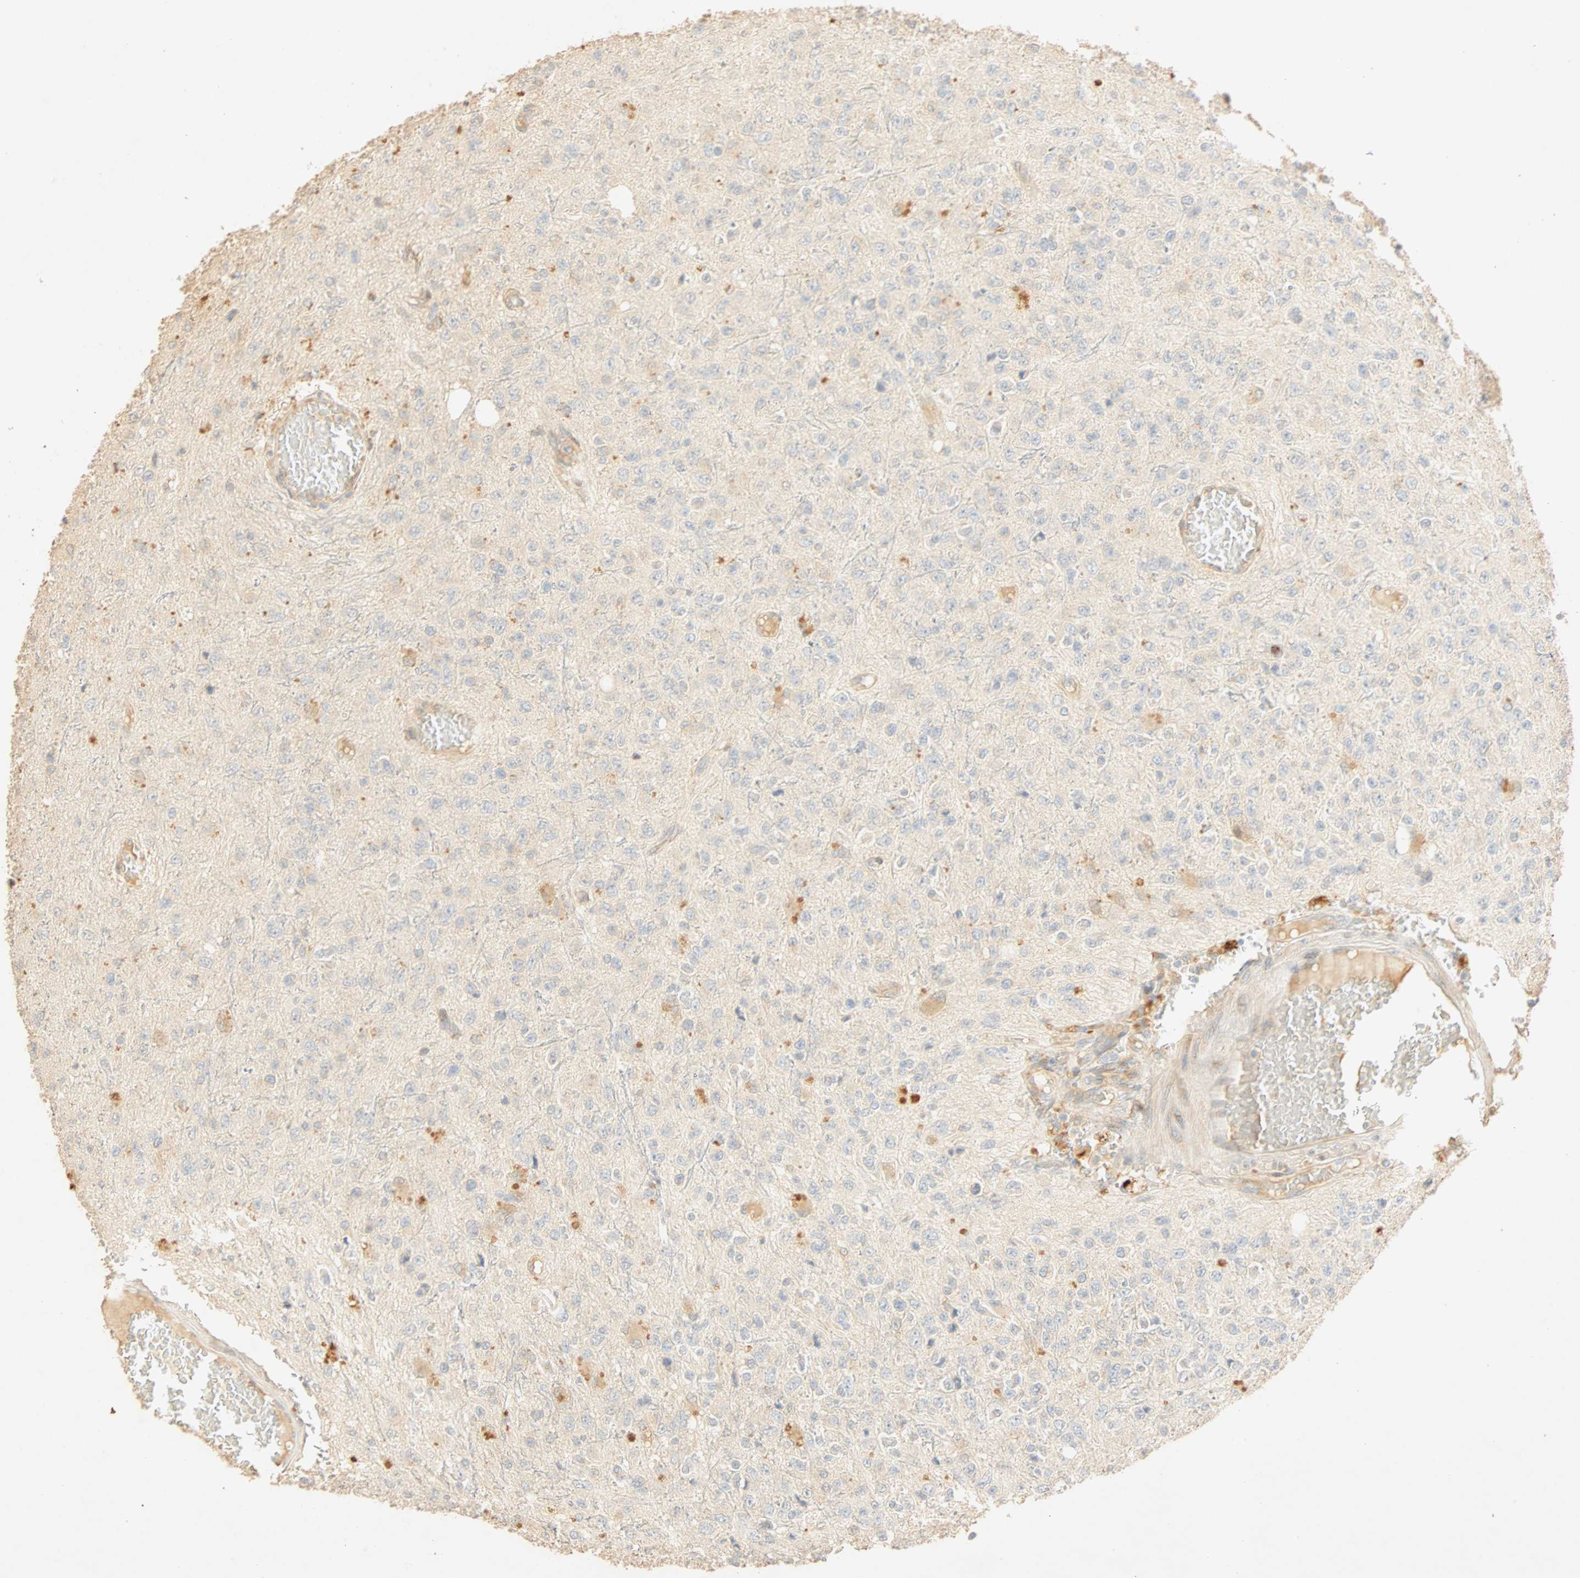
{"staining": {"intensity": "weak", "quantity": "<25%", "location": "cytoplasmic/membranous"}, "tissue": "glioma", "cell_type": "Tumor cells", "image_type": "cancer", "snomed": [{"axis": "morphology", "description": "Glioma, malignant, High grade"}, {"axis": "topography", "description": "pancreas cauda"}], "caption": "Immunohistochemical staining of glioma displays no significant expression in tumor cells. (Immunohistochemistry (ihc), brightfield microscopy, high magnification).", "gene": "SELENBP1", "patient": {"sex": "male", "age": 60}}